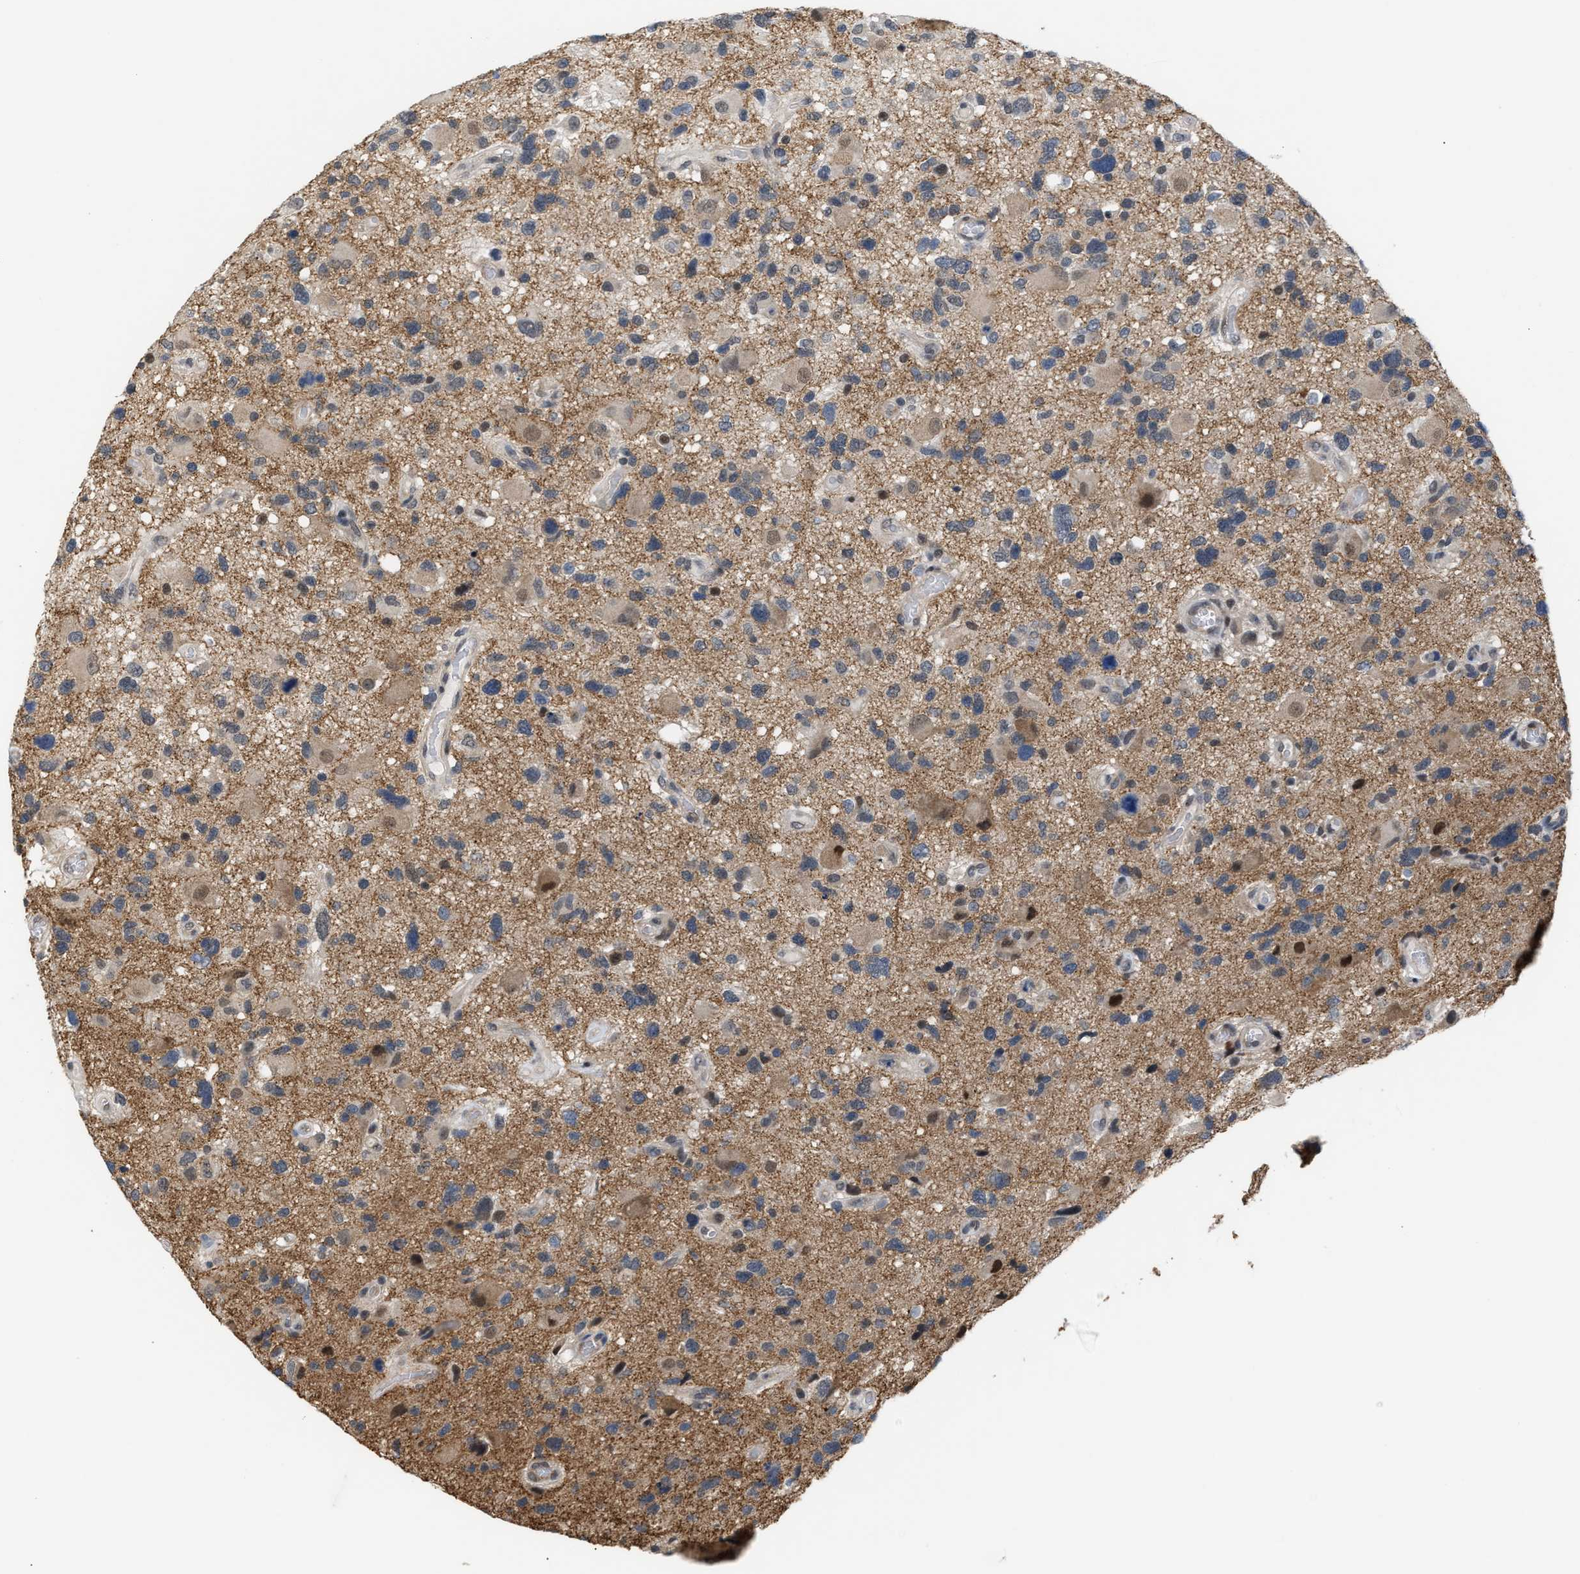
{"staining": {"intensity": "weak", "quantity": "25%-75%", "location": "cytoplasmic/membranous"}, "tissue": "glioma", "cell_type": "Tumor cells", "image_type": "cancer", "snomed": [{"axis": "morphology", "description": "Glioma, malignant, High grade"}, {"axis": "topography", "description": "Brain"}], "caption": "There is low levels of weak cytoplasmic/membranous expression in tumor cells of high-grade glioma (malignant), as demonstrated by immunohistochemical staining (brown color).", "gene": "TXNRD3", "patient": {"sex": "male", "age": 33}}